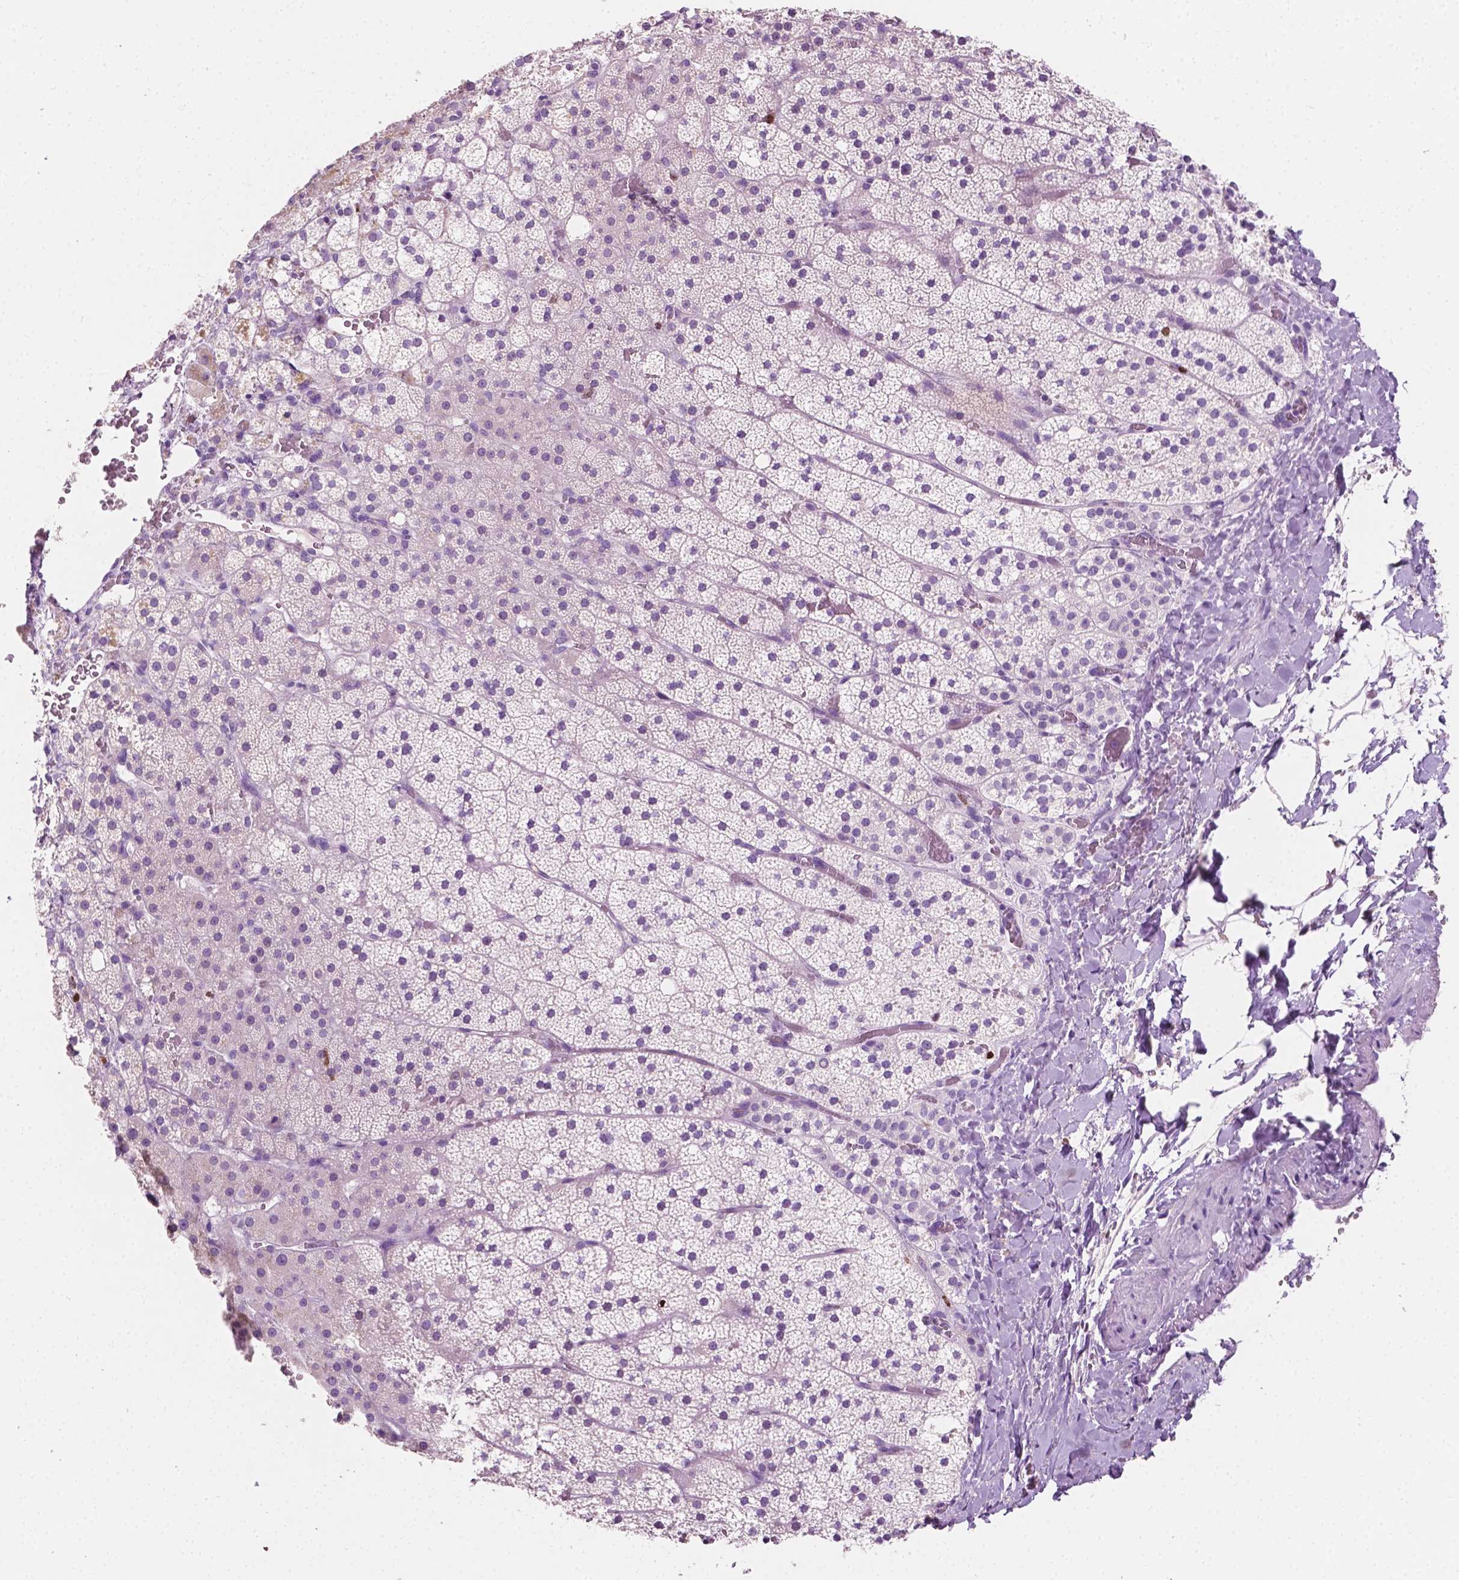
{"staining": {"intensity": "weak", "quantity": "<25%", "location": "cytoplasmic/membranous"}, "tissue": "adrenal gland", "cell_type": "Glandular cells", "image_type": "normal", "snomed": [{"axis": "morphology", "description": "Normal tissue, NOS"}, {"axis": "topography", "description": "Adrenal gland"}], "caption": "The micrograph demonstrates no staining of glandular cells in benign adrenal gland.", "gene": "SIAH2", "patient": {"sex": "male", "age": 53}}